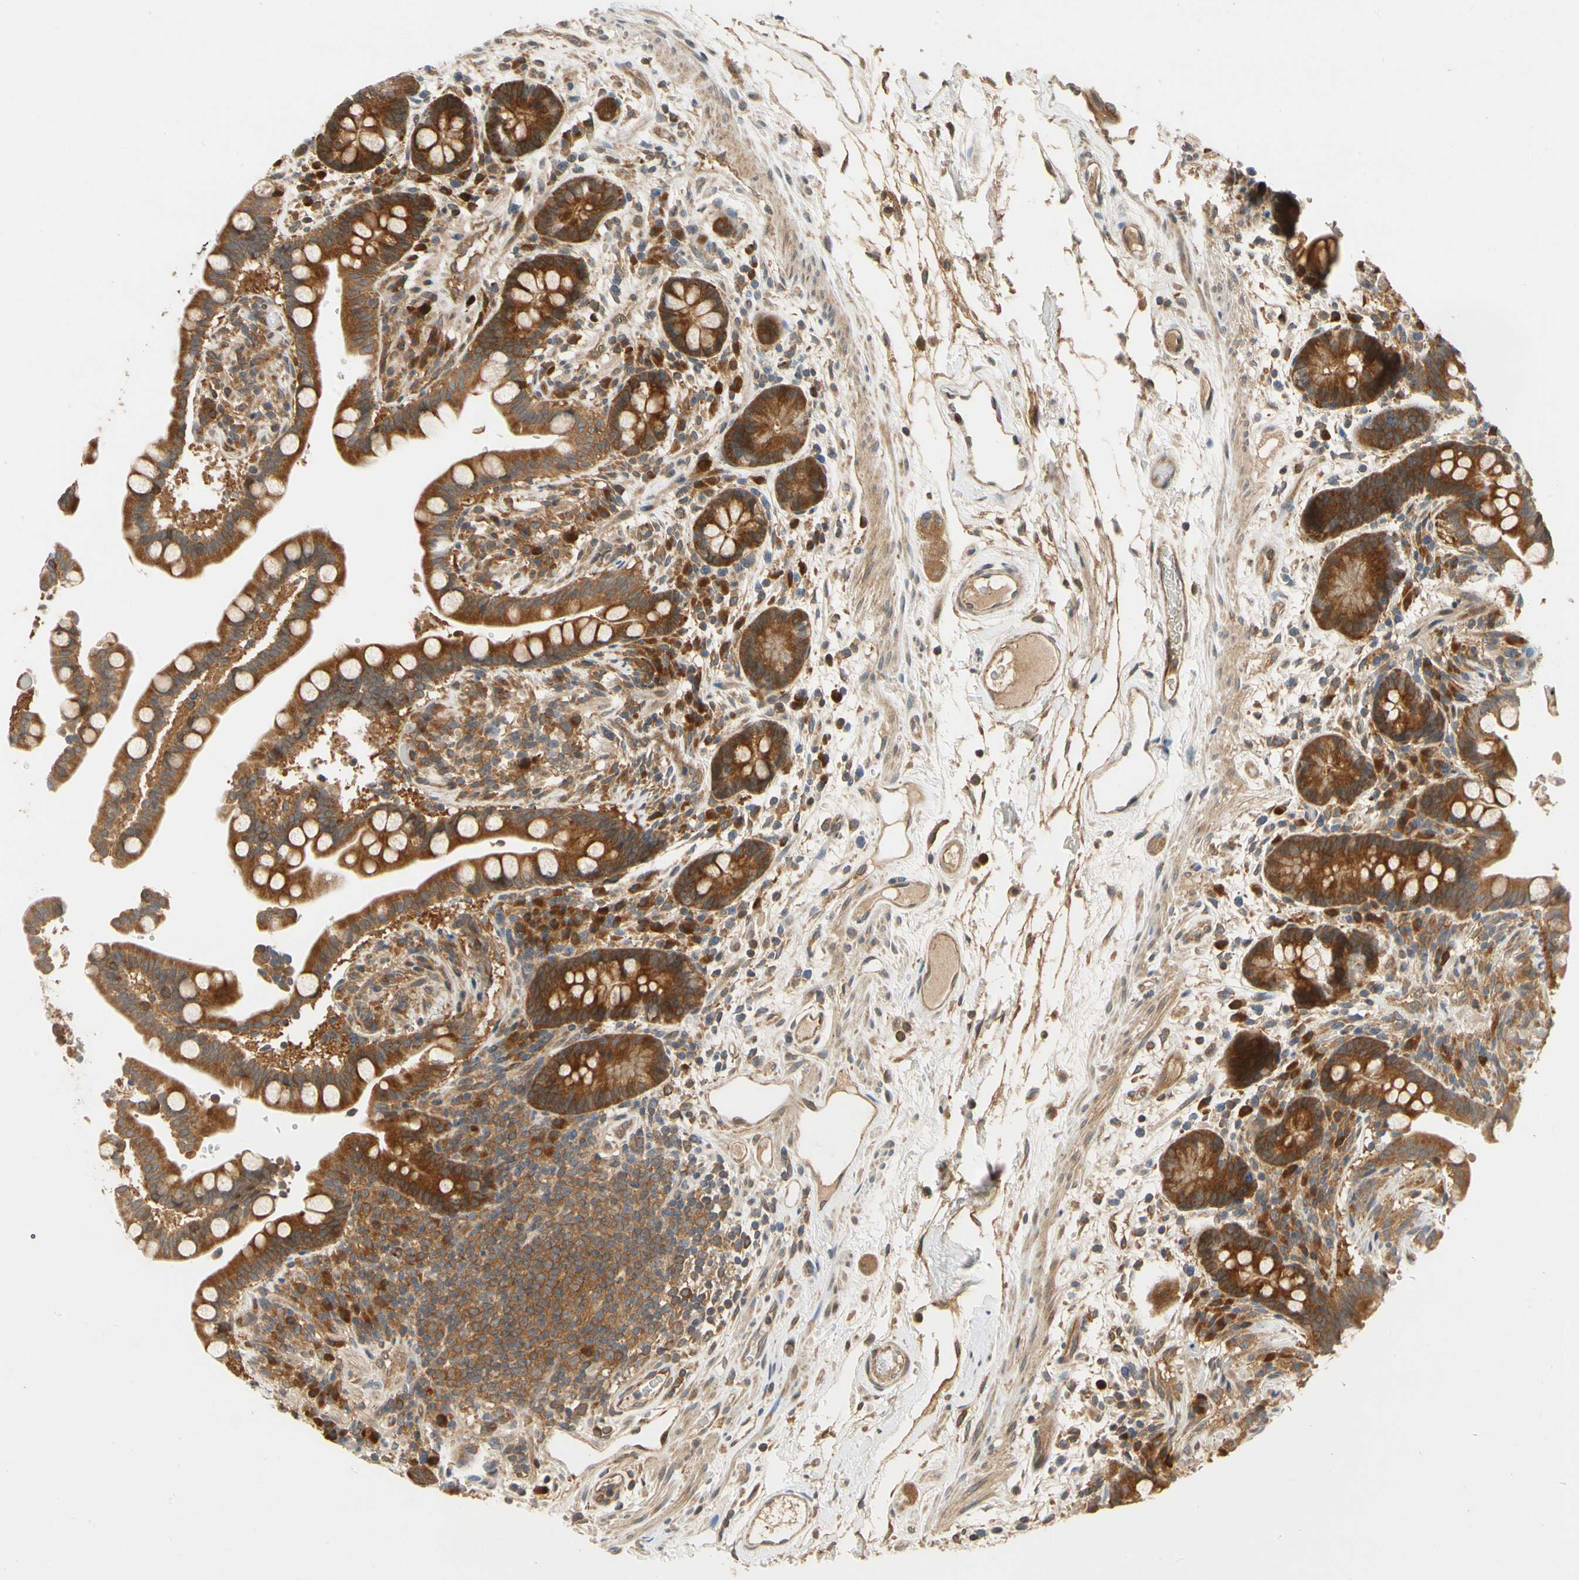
{"staining": {"intensity": "moderate", "quantity": ">75%", "location": "cytoplasmic/membranous"}, "tissue": "colon", "cell_type": "Endothelial cells", "image_type": "normal", "snomed": [{"axis": "morphology", "description": "Normal tissue, NOS"}, {"axis": "topography", "description": "Colon"}], "caption": "IHC staining of unremarkable colon, which demonstrates medium levels of moderate cytoplasmic/membranous staining in approximately >75% of endothelial cells indicating moderate cytoplasmic/membranous protein positivity. The staining was performed using DAB (brown) for protein detection and nuclei were counterstained in hematoxylin (blue).", "gene": "TDRP", "patient": {"sex": "male", "age": 73}}